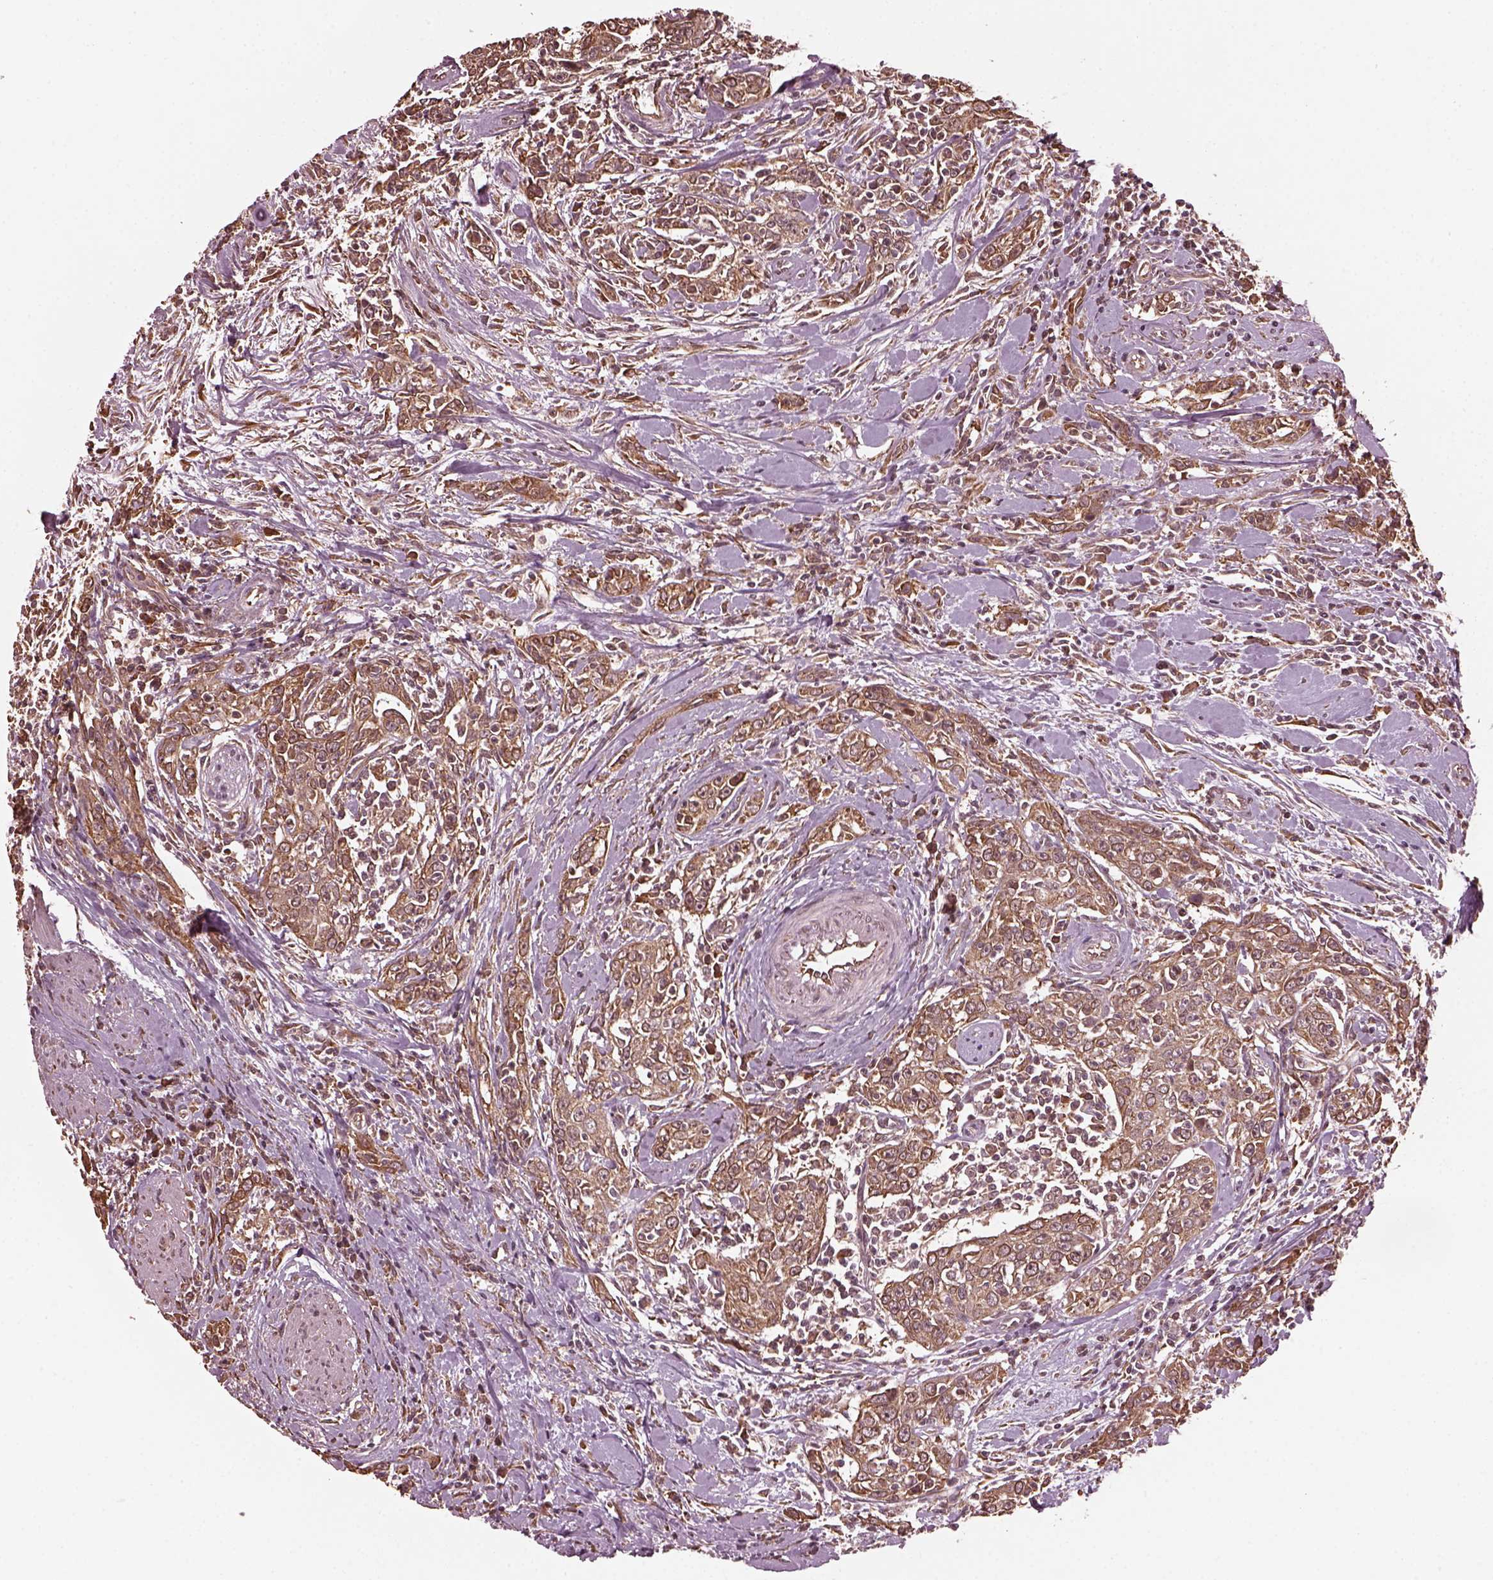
{"staining": {"intensity": "moderate", "quantity": ">75%", "location": "cytoplasmic/membranous"}, "tissue": "urothelial cancer", "cell_type": "Tumor cells", "image_type": "cancer", "snomed": [{"axis": "morphology", "description": "Urothelial carcinoma, High grade"}, {"axis": "topography", "description": "Urinary bladder"}], "caption": "Immunohistochemistry of human high-grade urothelial carcinoma displays medium levels of moderate cytoplasmic/membranous positivity in about >75% of tumor cells.", "gene": "ZNF292", "patient": {"sex": "male", "age": 83}}